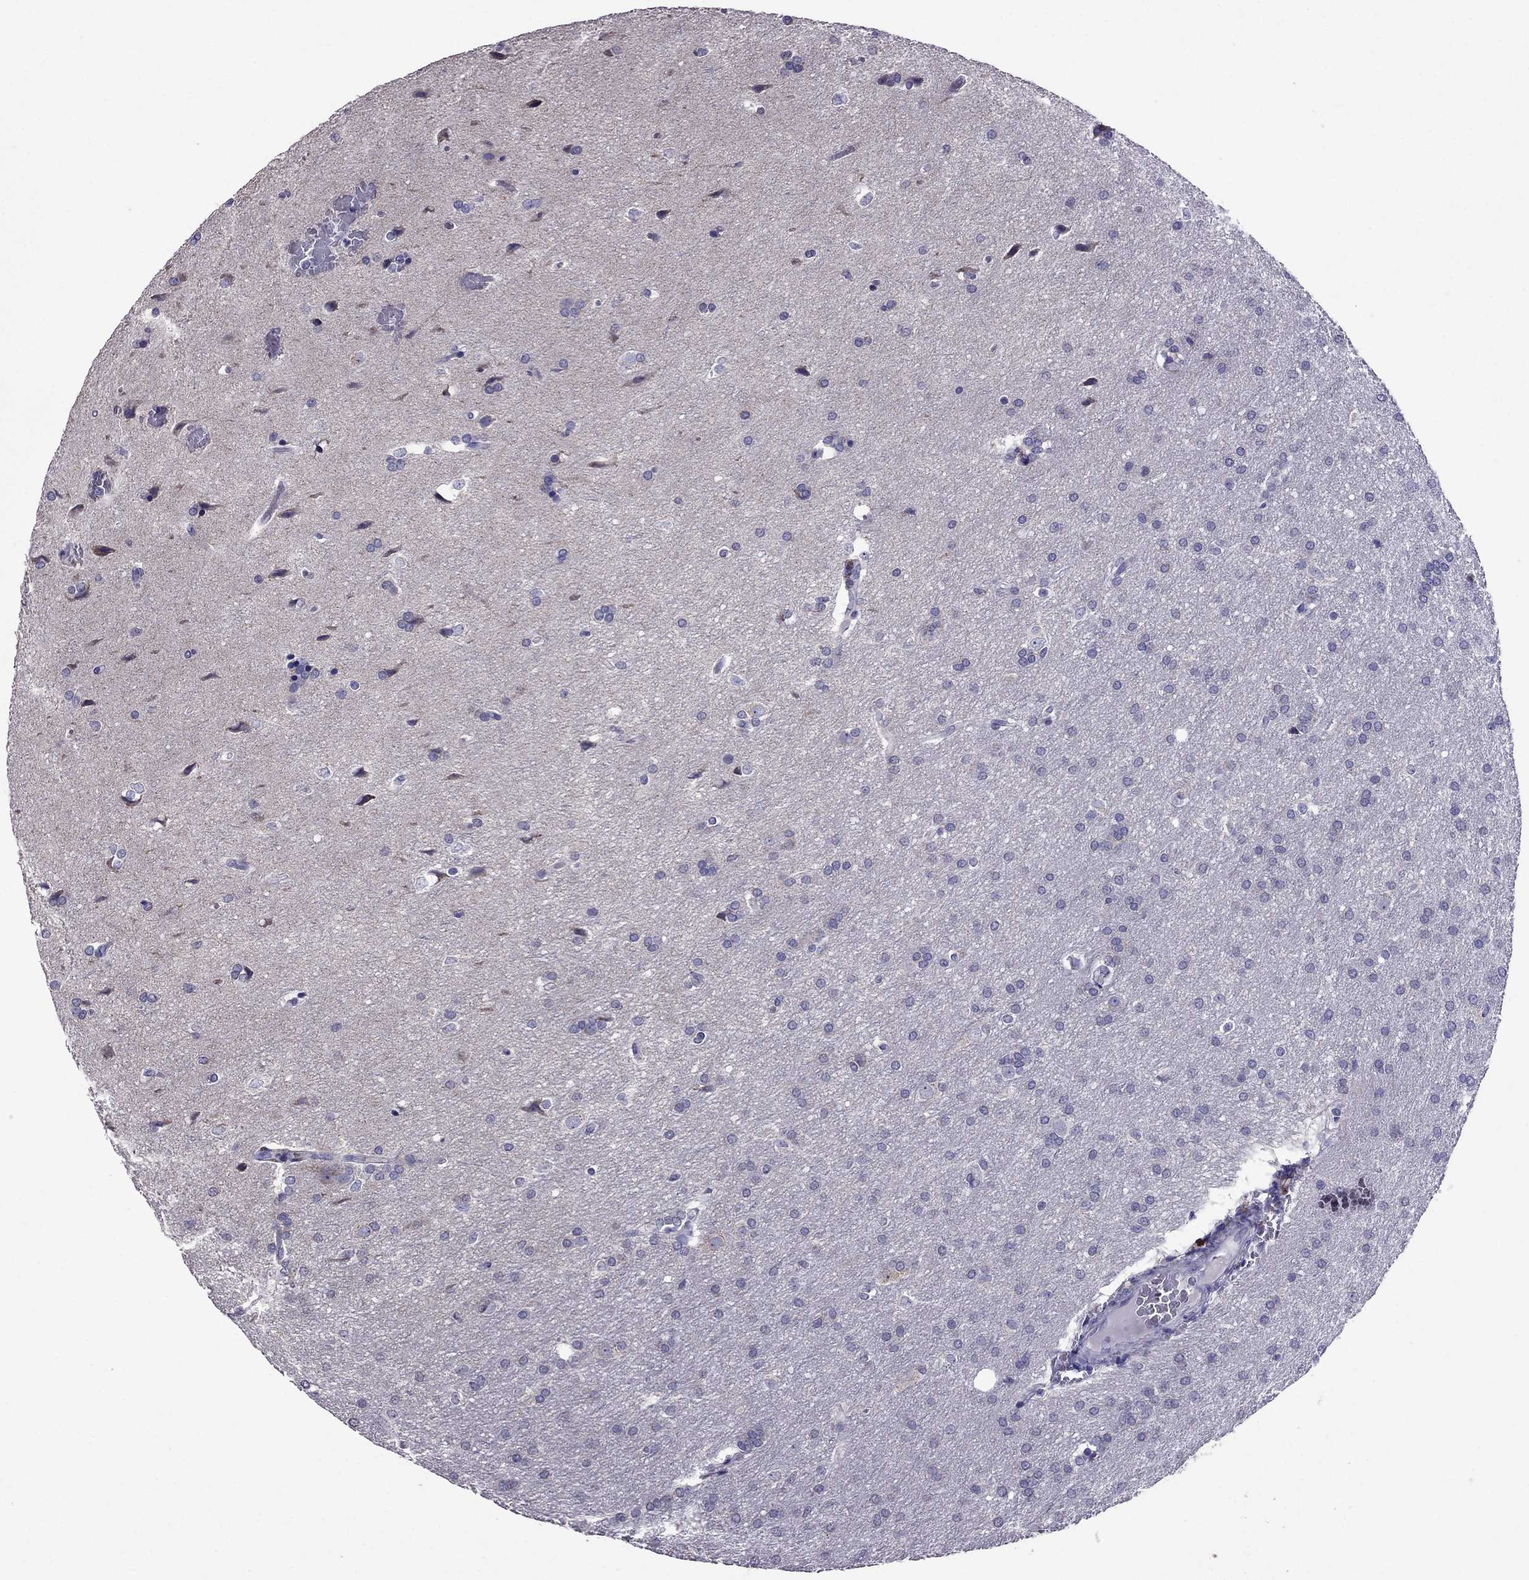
{"staining": {"intensity": "negative", "quantity": "none", "location": "none"}, "tissue": "glioma", "cell_type": "Tumor cells", "image_type": "cancer", "snomed": [{"axis": "morphology", "description": "Glioma, malignant, Low grade"}, {"axis": "topography", "description": "Brain"}], "caption": "High power microscopy micrograph of an immunohistochemistry image of glioma, revealing no significant positivity in tumor cells. (DAB IHC with hematoxylin counter stain).", "gene": "OXCT2", "patient": {"sex": "female", "age": 32}}